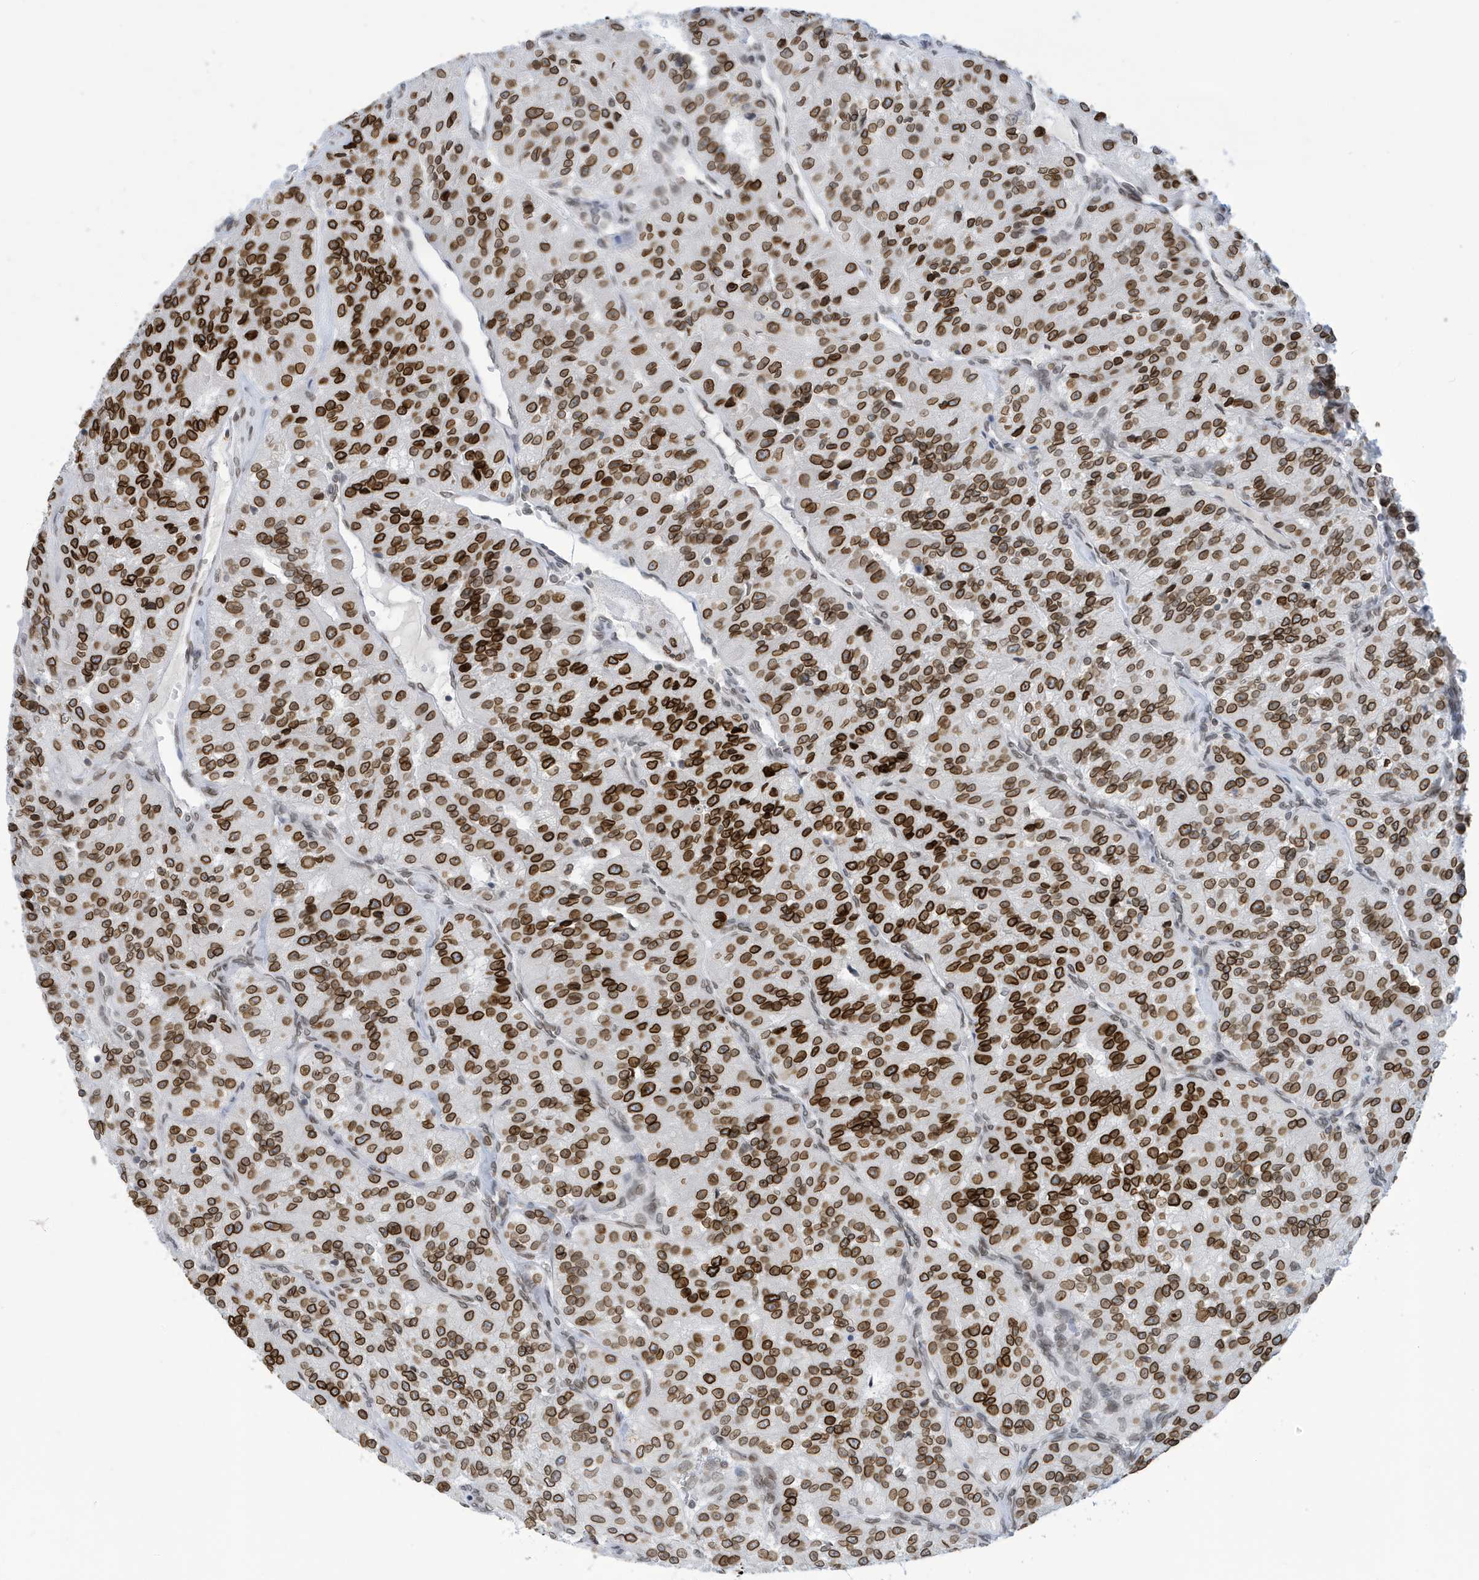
{"staining": {"intensity": "strong", "quantity": ">75%", "location": "cytoplasmic/membranous,nuclear"}, "tissue": "renal cancer", "cell_type": "Tumor cells", "image_type": "cancer", "snomed": [{"axis": "morphology", "description": "Adenocarcinoma, NOS"}, {"axis": "topography", "description": "Kidney"}], "caption": "IHC (DAB) staining of adenocarcinoma (renal) exhibits strong cytoplasmic/membranous and nuclear protein expression in approximately >75% of tumor cells.", "gene": "PCYT1A", "patient": {"sex": "female", "age": 63}}